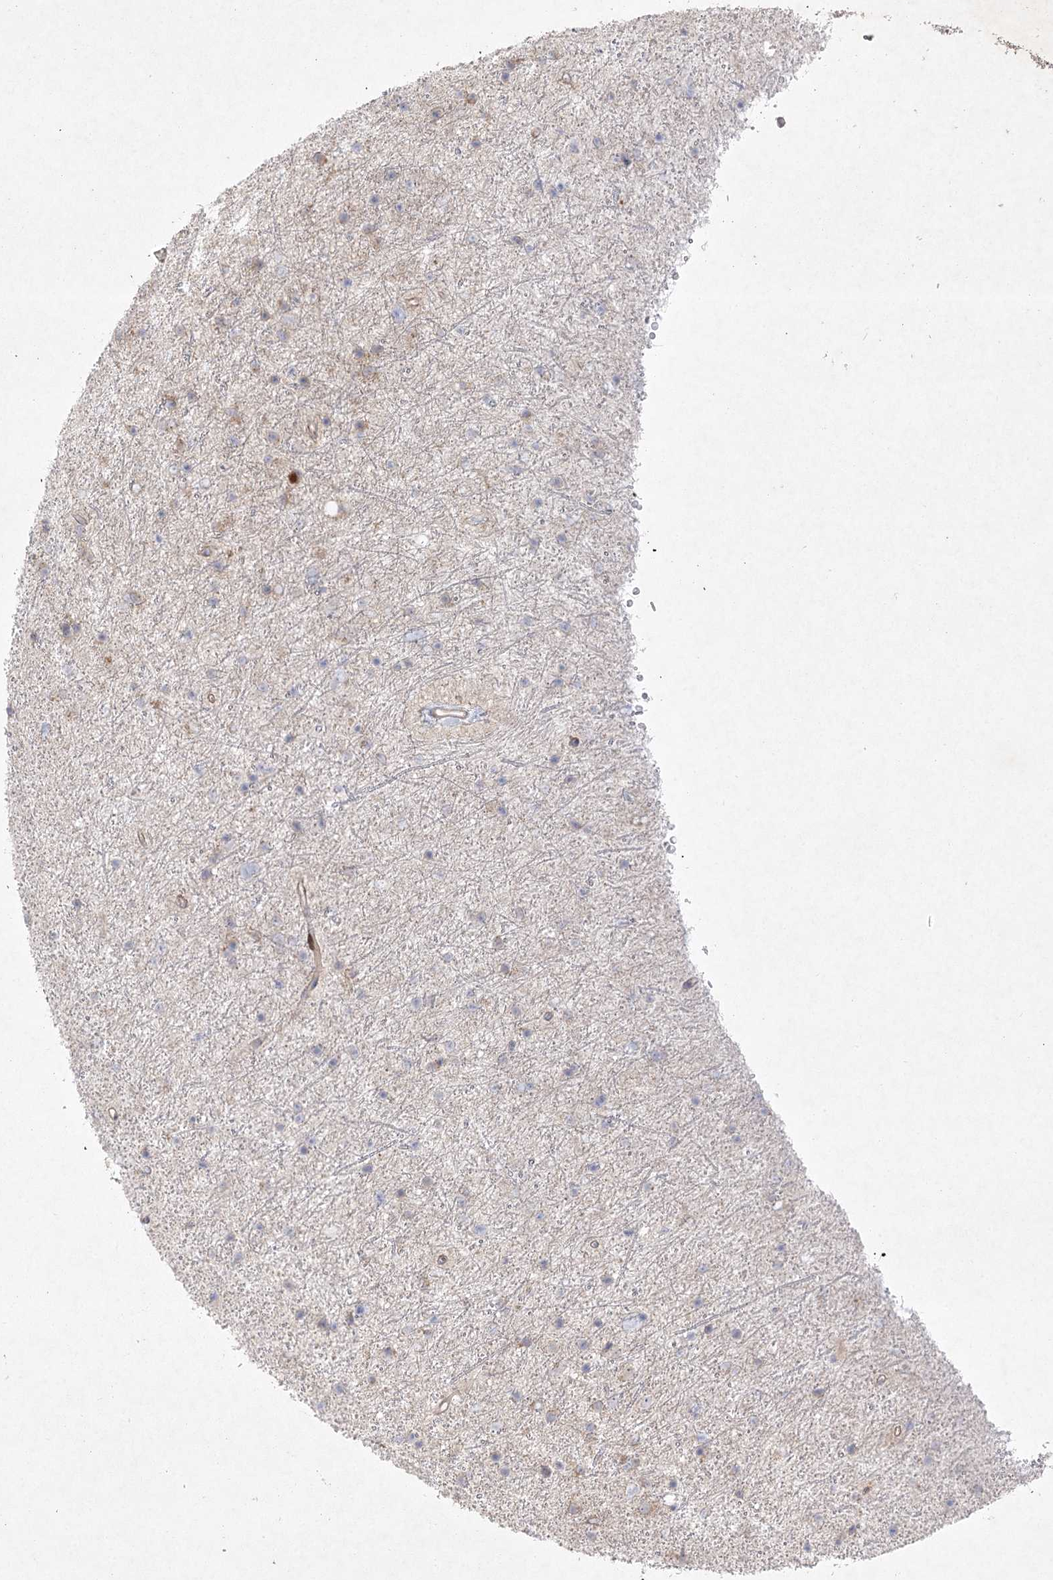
{"staining": {"intensity": "moderate", "quantity": "<25%", "location": "cytoplasmic/membranous"}, "tissue": "glioma", "cell_type": "Tumor cells", "image_type": "cancer", "snomed": [{"axis": "morphology", "description": "Glioma, malignant, Low grade"}, {"axis": "topography", "description": "Cerebral cortex"}], "caption": "Tumor cells display low levels of moderate cytoplasmic/membranous expression in about <25% of cells in malignant low-grade glioma.", "gene": "FAM110C", "patient": {"sex": "female", "age": 39}}